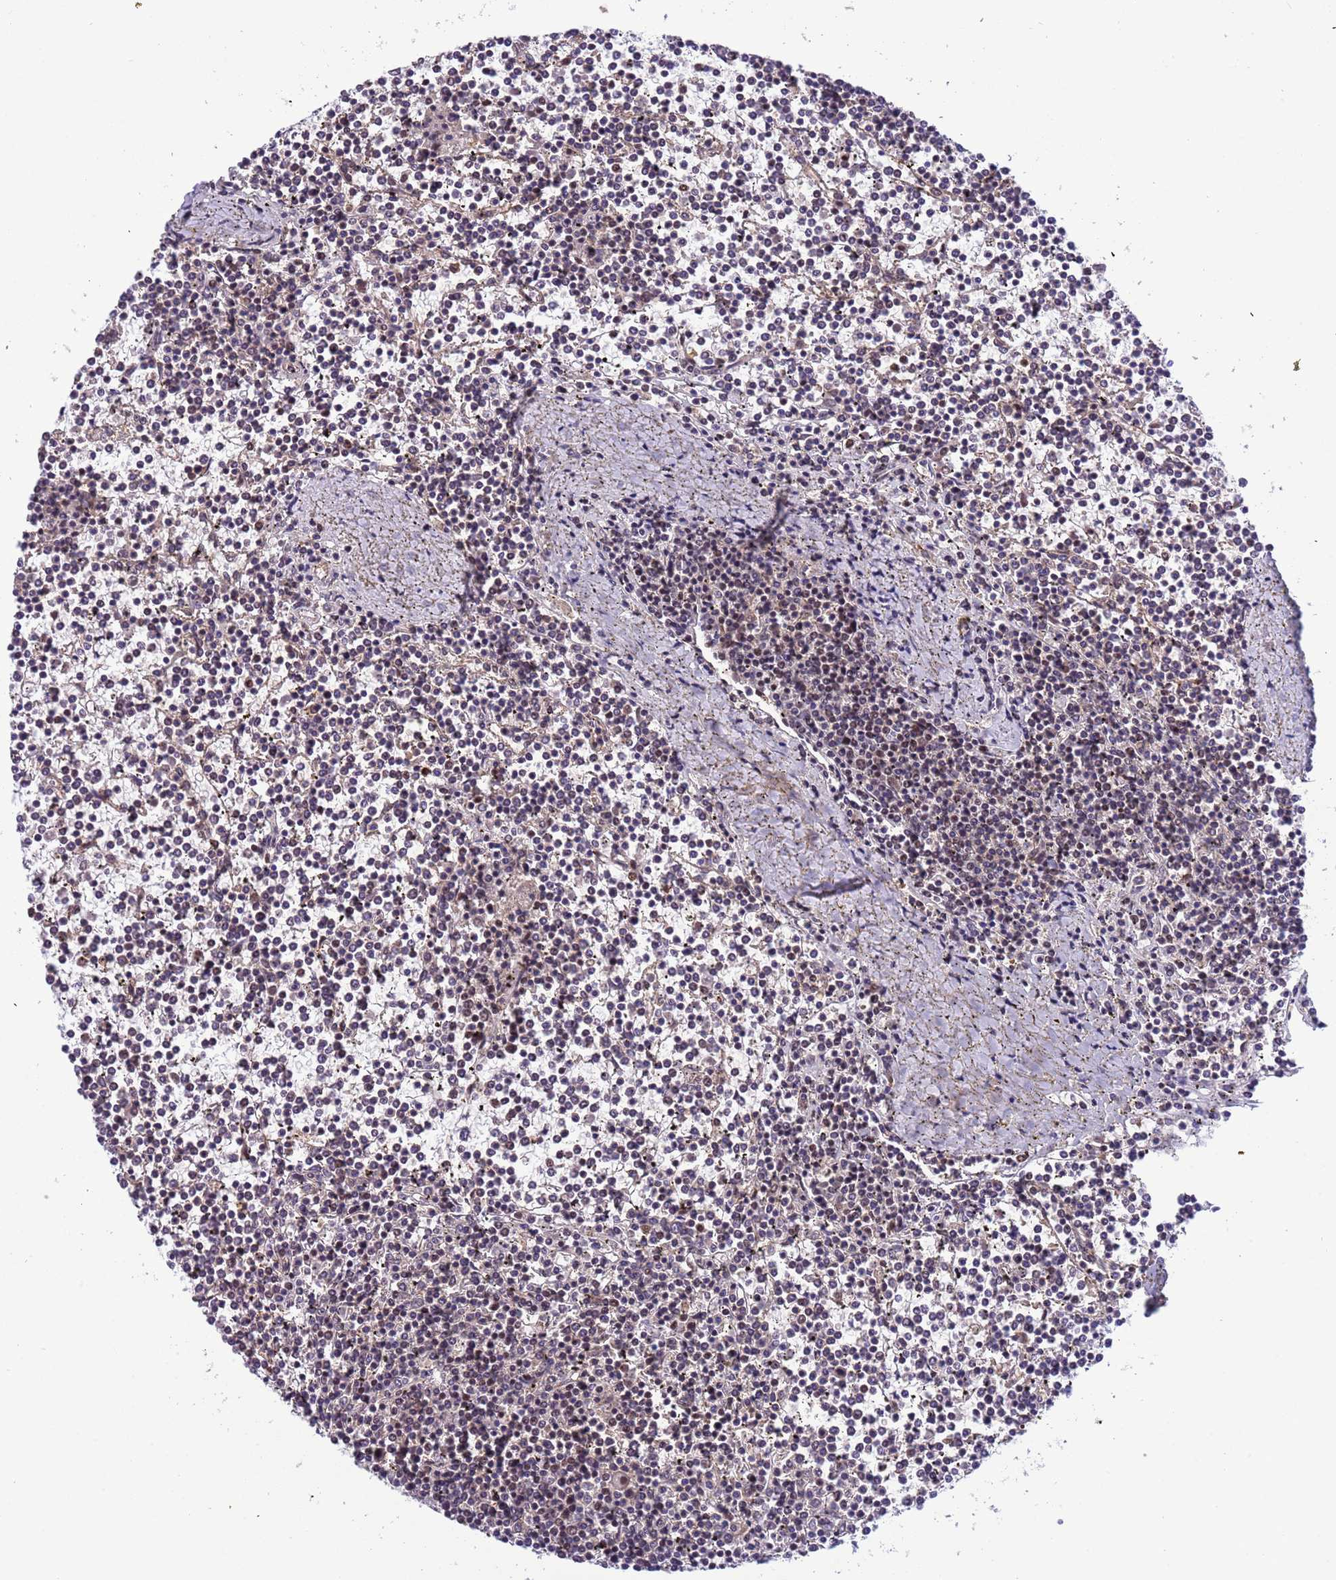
{"staining": {"intensity": "moderate", "quantity": "<25%", "location": "nuclear"}, "tissue": "lymphoma", "cell_type": "Tumor cells", "image_type": "cancer", "snomed": [{"axis": "morphology", "description": "Malignant lymphoma, non-Hodgkin's type, Low grade"}, {"axis": "topography", "description": "Spleen"}], "caption": "Tumor cells display low levels of moderate nuclear positivity in approximately <25% of cells in low-grade malignant lymphoma, non-Hodgkin's type.", "gene": "SRRT", "patient": {"sex": "female", "age": 19}}